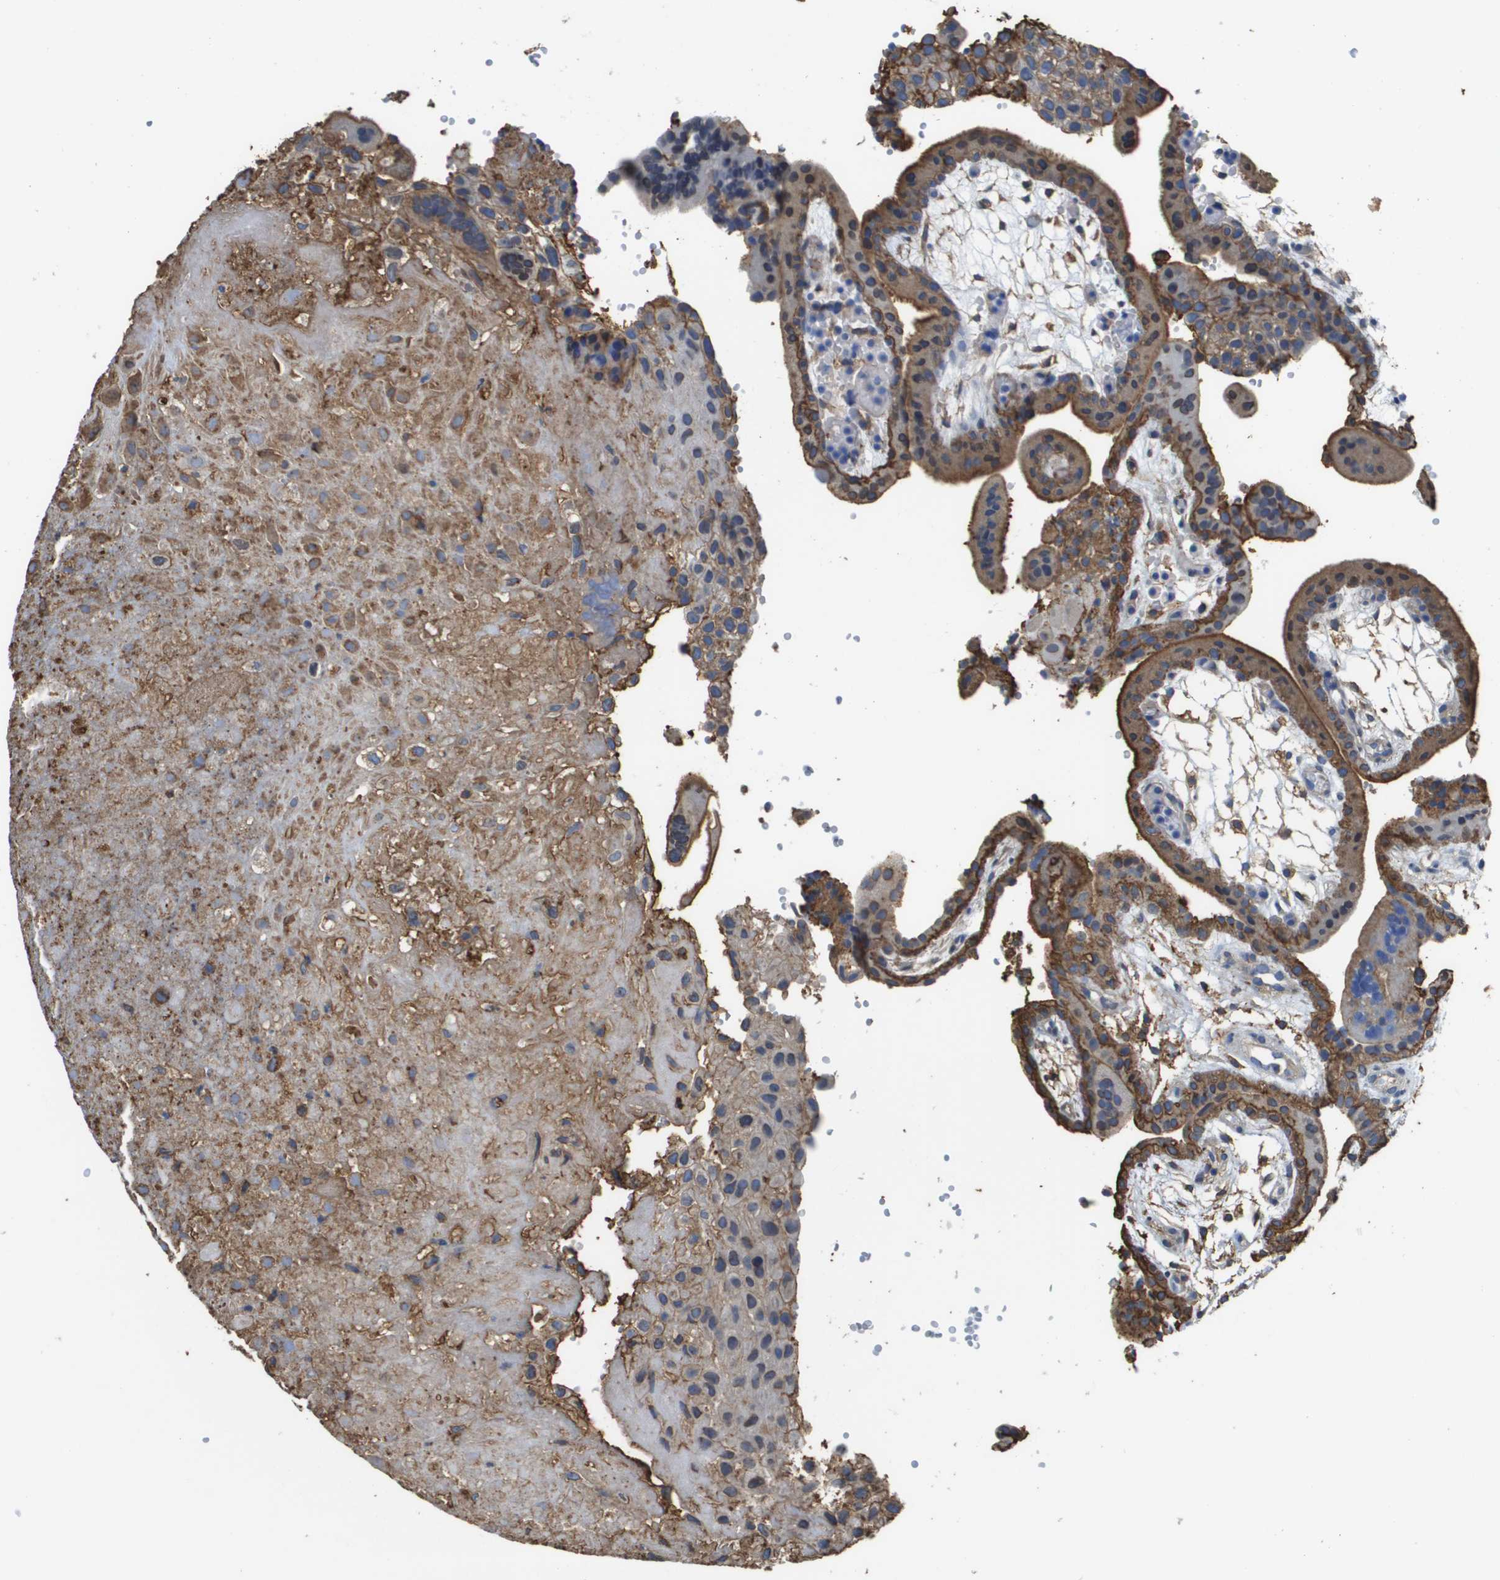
{"staining": {"intensity": "moderate", "quantity": ">75%", "location": "cytoplasmic/membranous"}, "tissue": "placenta", "cell_type": "Trophoblastic cells", "image_type": "normal", "snomed": [{"axis": "morphology", "description": "Normal tissue, NOS"}, {"axis": "topography", "description": "Placenta"}], "caption": "The photomicrograph exhibits staining of benign placenta, revealing moderate cytoplasmic/membranous protein staining (brown color) within trophoblastic cells.", "gene": "PASK", "patient": {"sex": "female", "age": 18}}